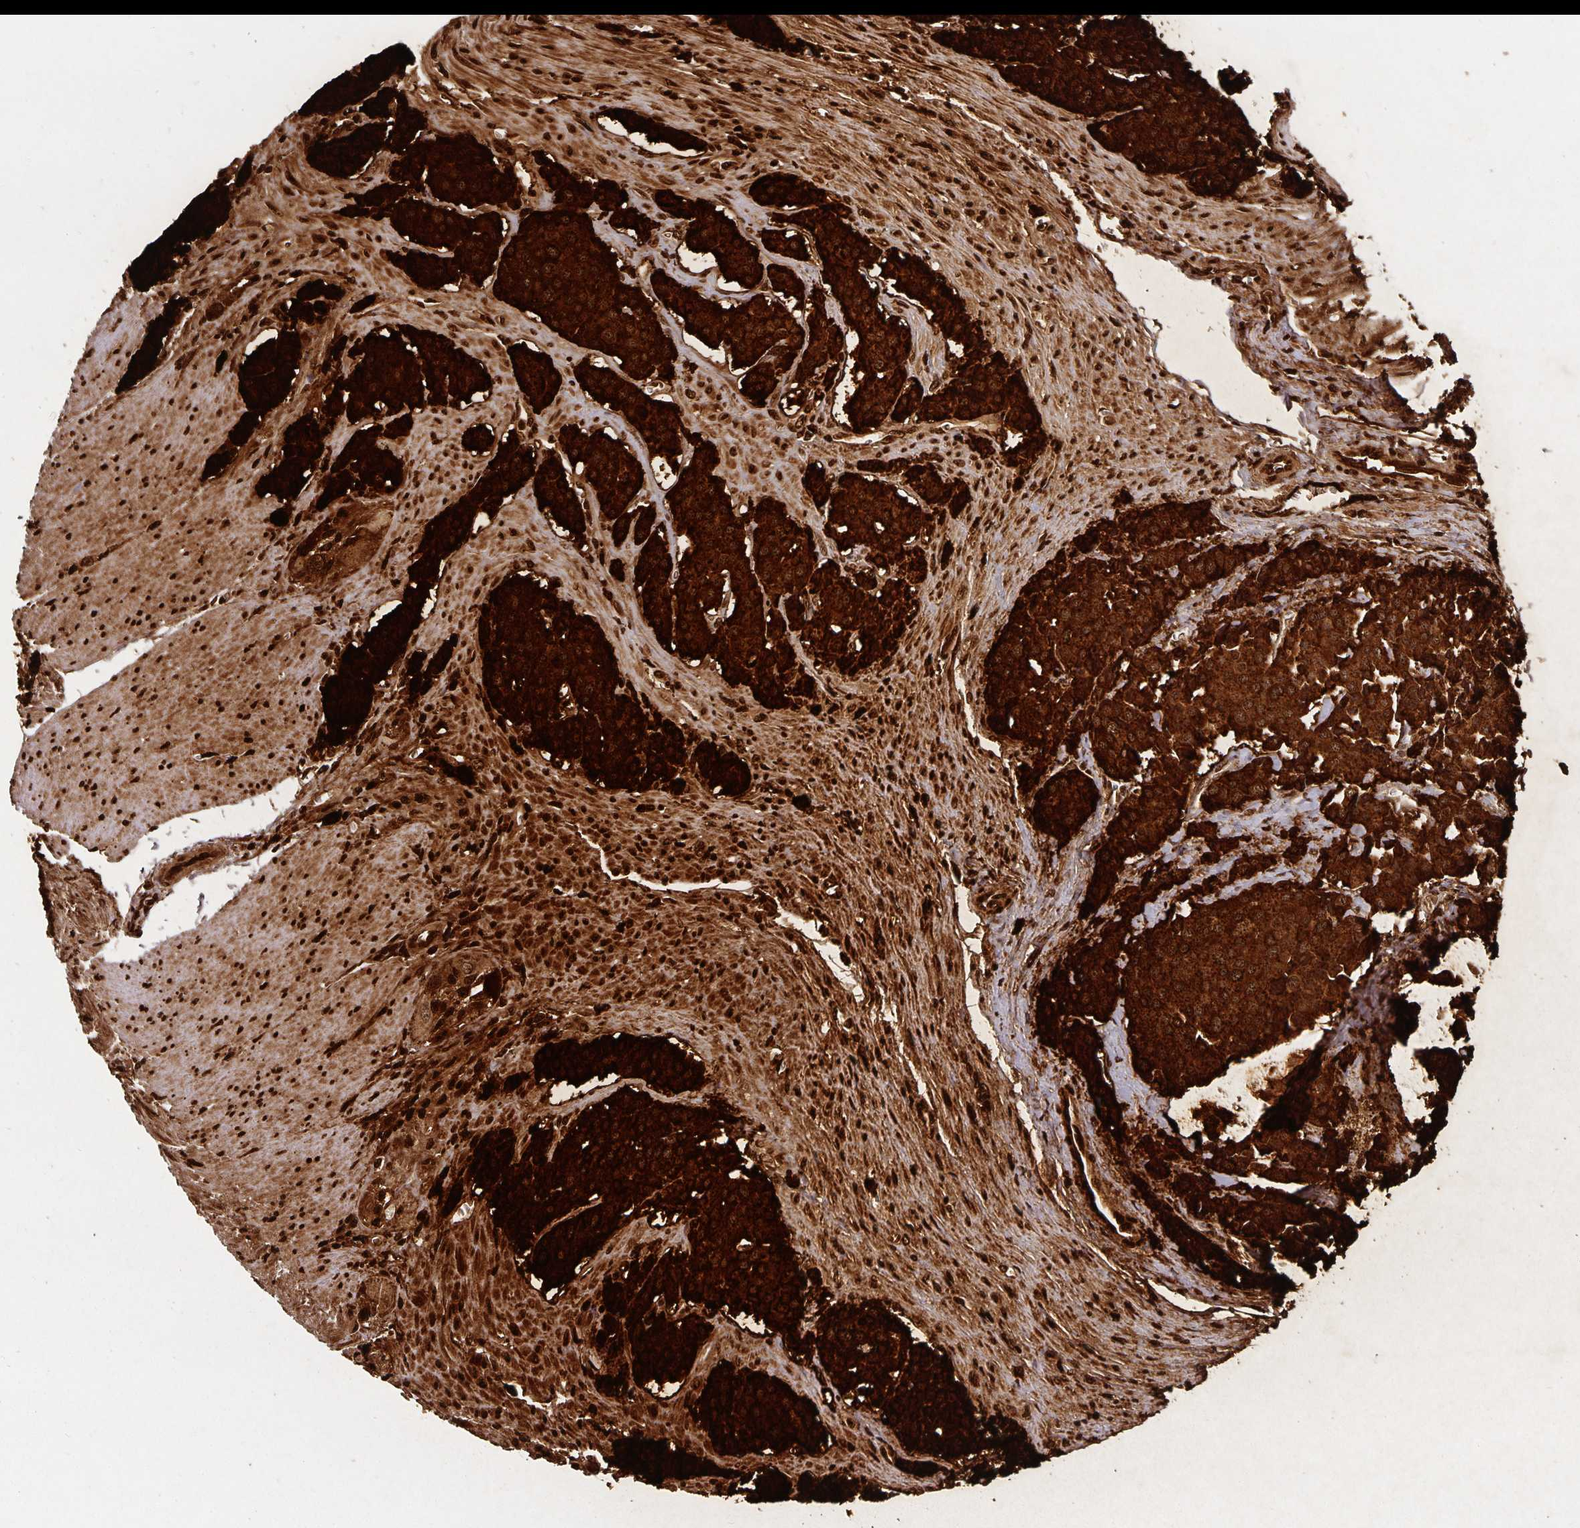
{"staining": {"intensity": "strong", "quantity": ">75%", "location": "cytoplasmic/membranous"}, "tissue": "carcinoid", "cell_type": "Tumor cells", "image_type": "cancer", "snomed": [{"axis": "morphology", "description": "Carcinoid, malignant, NOS"}, {"axis": "topography", "description": "Small intestine"}], "caption": "Strong cytoplasmic/membranous positivity is seen in about >75% of tumor cells in carcinoid (malignant). Nuclei are stained in blue.", "gene": "CHGA", "patient": {"sex": "male", "age": 73}}